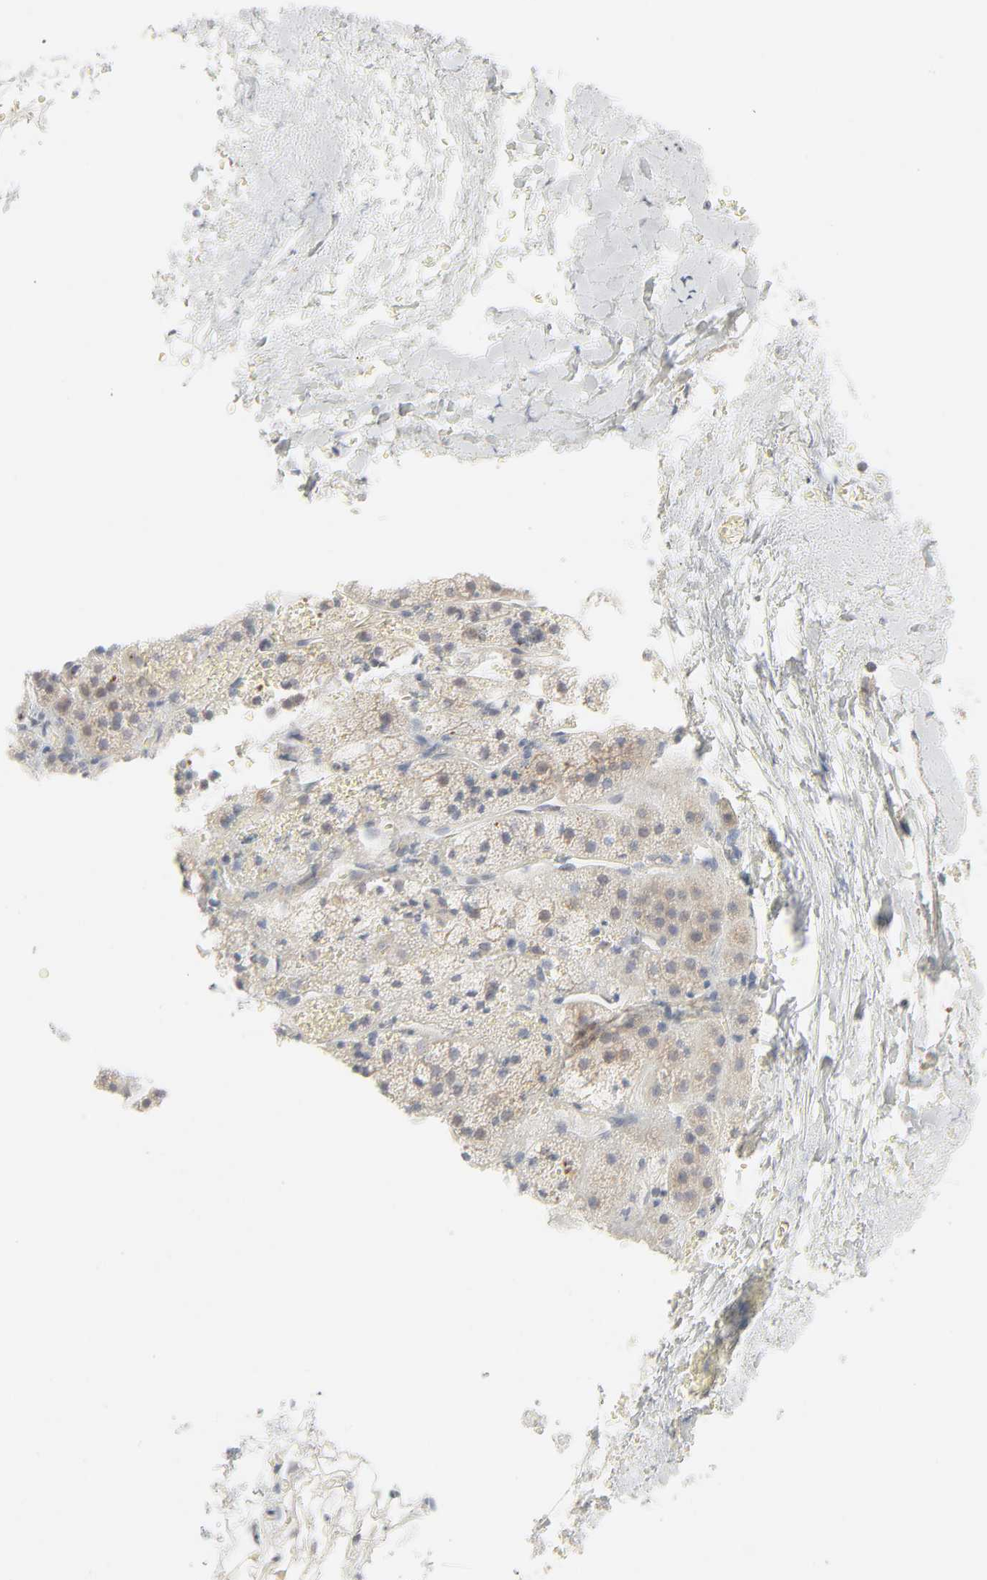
{"staining": {"intensity": "negative", "quantity": "none", "location": "none"}, "tissue": "adrenal gland", "cell_type": "Glandular cells", "image_type": "normal", "snomed": [{"axis": "morphology", "description": "Normal tissue, NOS"}, {"axis": "topography", "description": "Adrenal gland"}], "caption": "DAB immunohistochemical staining of benign human adrenal gland demonstrates no significant staining in glandular cells.", "gene": "LGALS2", "patient": {"sex": "female", "age": 44}}